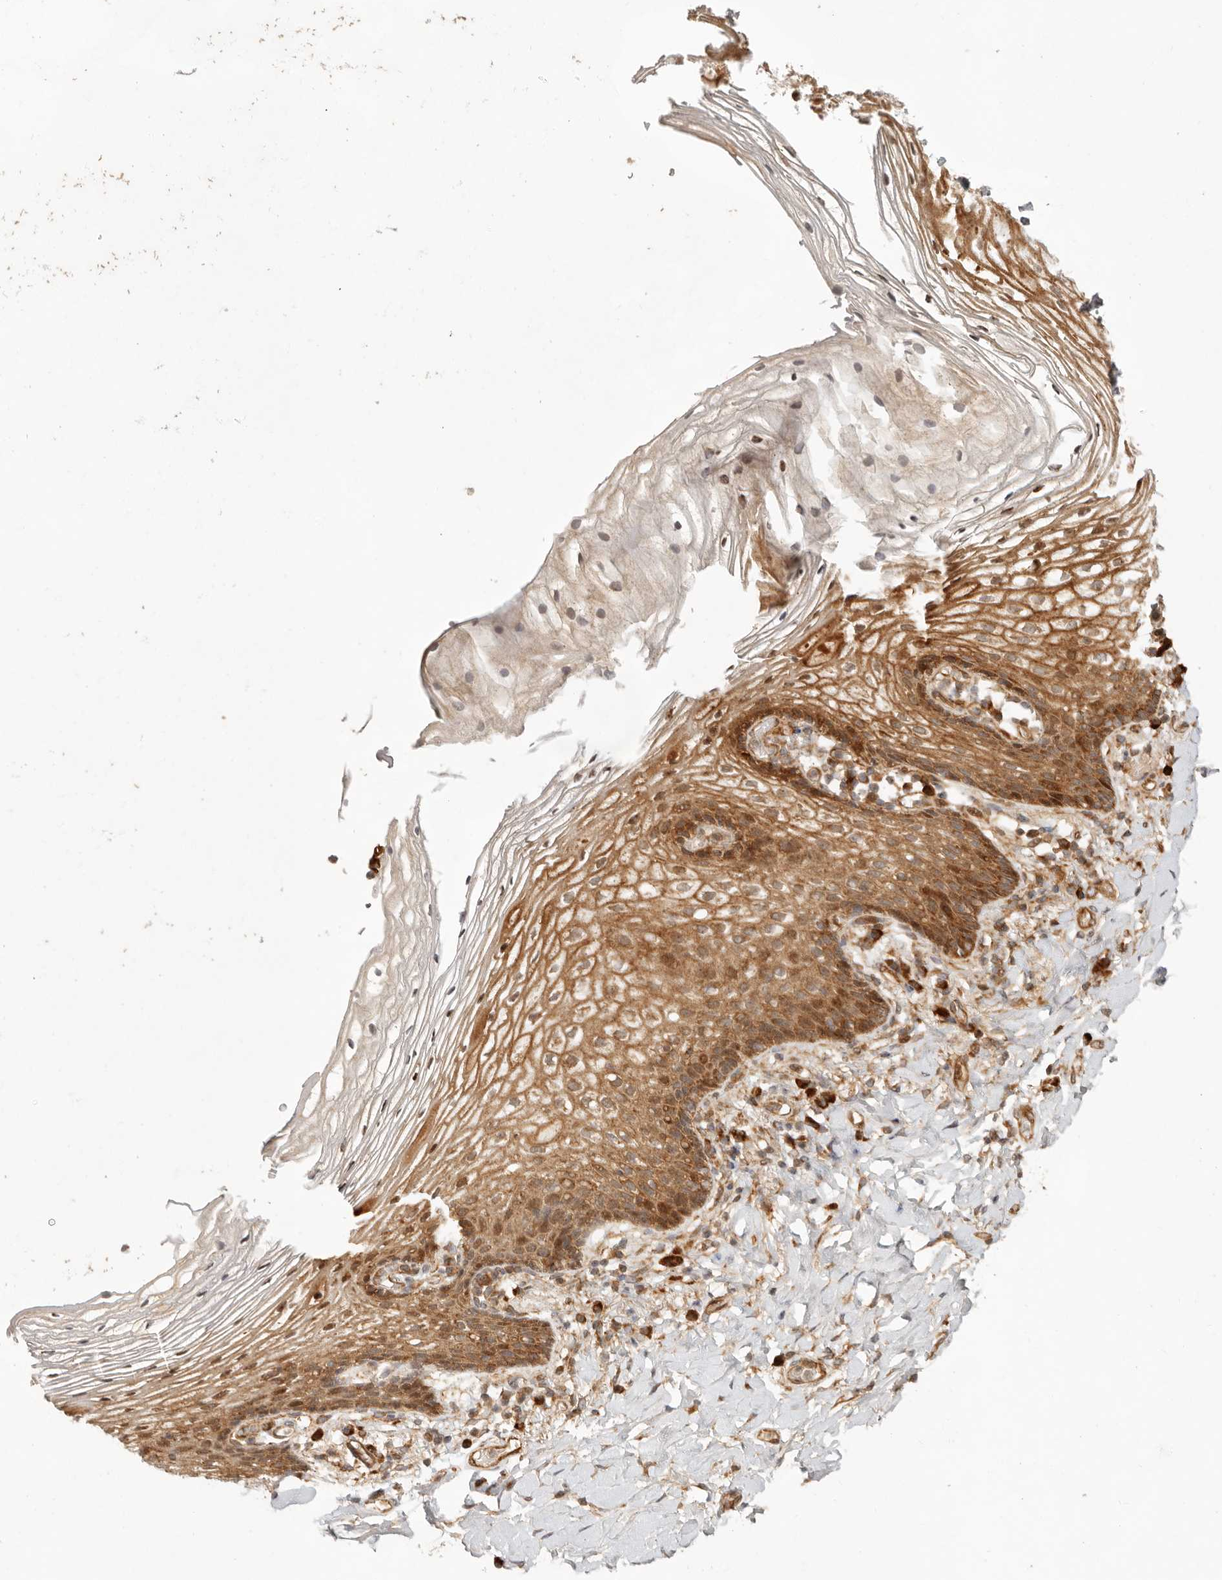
{"staining": {"intensity": "moderate", "quantity": ">75%", "location": "cytoplasmic/membranous"}, "tissue": "vagina", "cell_type": "Squamous epithelial cells", "image_type": "normal", "snomed": [{"axis": "morphology", "description": "Normal tissue, NOS"}, {"axis": "topography", "description": "Vagina"}], "caption": "Squamous epithelial cells display medium levels of moderate cytoplasmic/membranous positivity in approximately >75% of cells in unremarkable human vagina. (brown staining indicates protein expression, while blue staining denotes nuclei).", "gene": "KLHL38", "patient": {"sex": "female", "age": 60}}